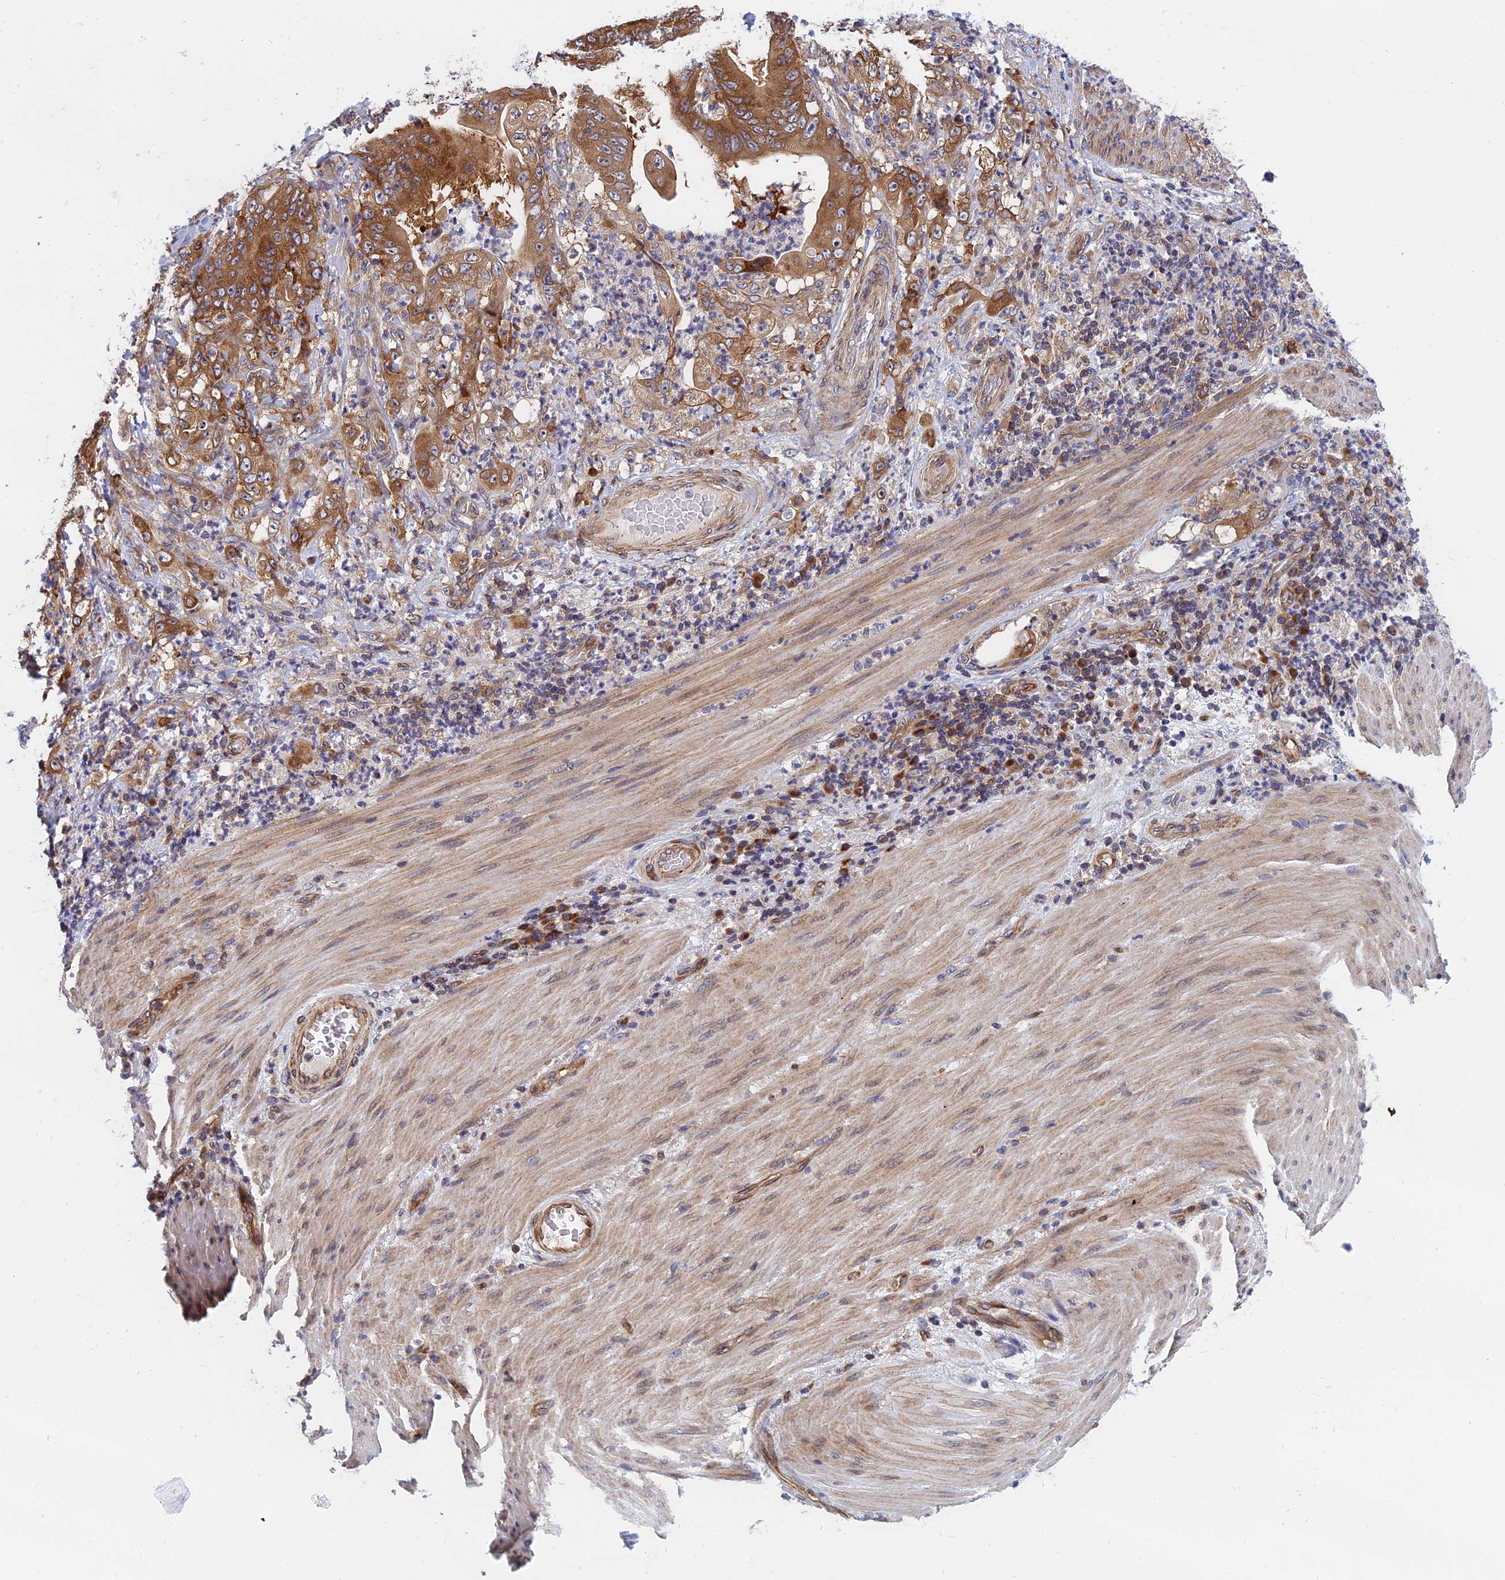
{"staining": {"intensity": "moderate", "quantity": ">75%", "location": "cytoplasmic/membranous"}, "tissue": "stomach cancer", "cell_type": "Tumor cells", "image_type": "cancer", "snomed": [{"axis": "morphology", "description": "Adenocarcinoma, NOS"}, {"axis": "topography", "description": "Stomach"}], "caption": "Protein expression by IHC exhibits moderate cytoplasmic/membranous staining in approximately >75% of tumor cells in stomach cancer (adenocarcinoma). The staining is performed using DAB brown chromogen to label protein expression. The nuclei are counter-stained blue using hematoxylin.", "gene": "NAA10", "patient": {"sex": "female", "age": 73}}